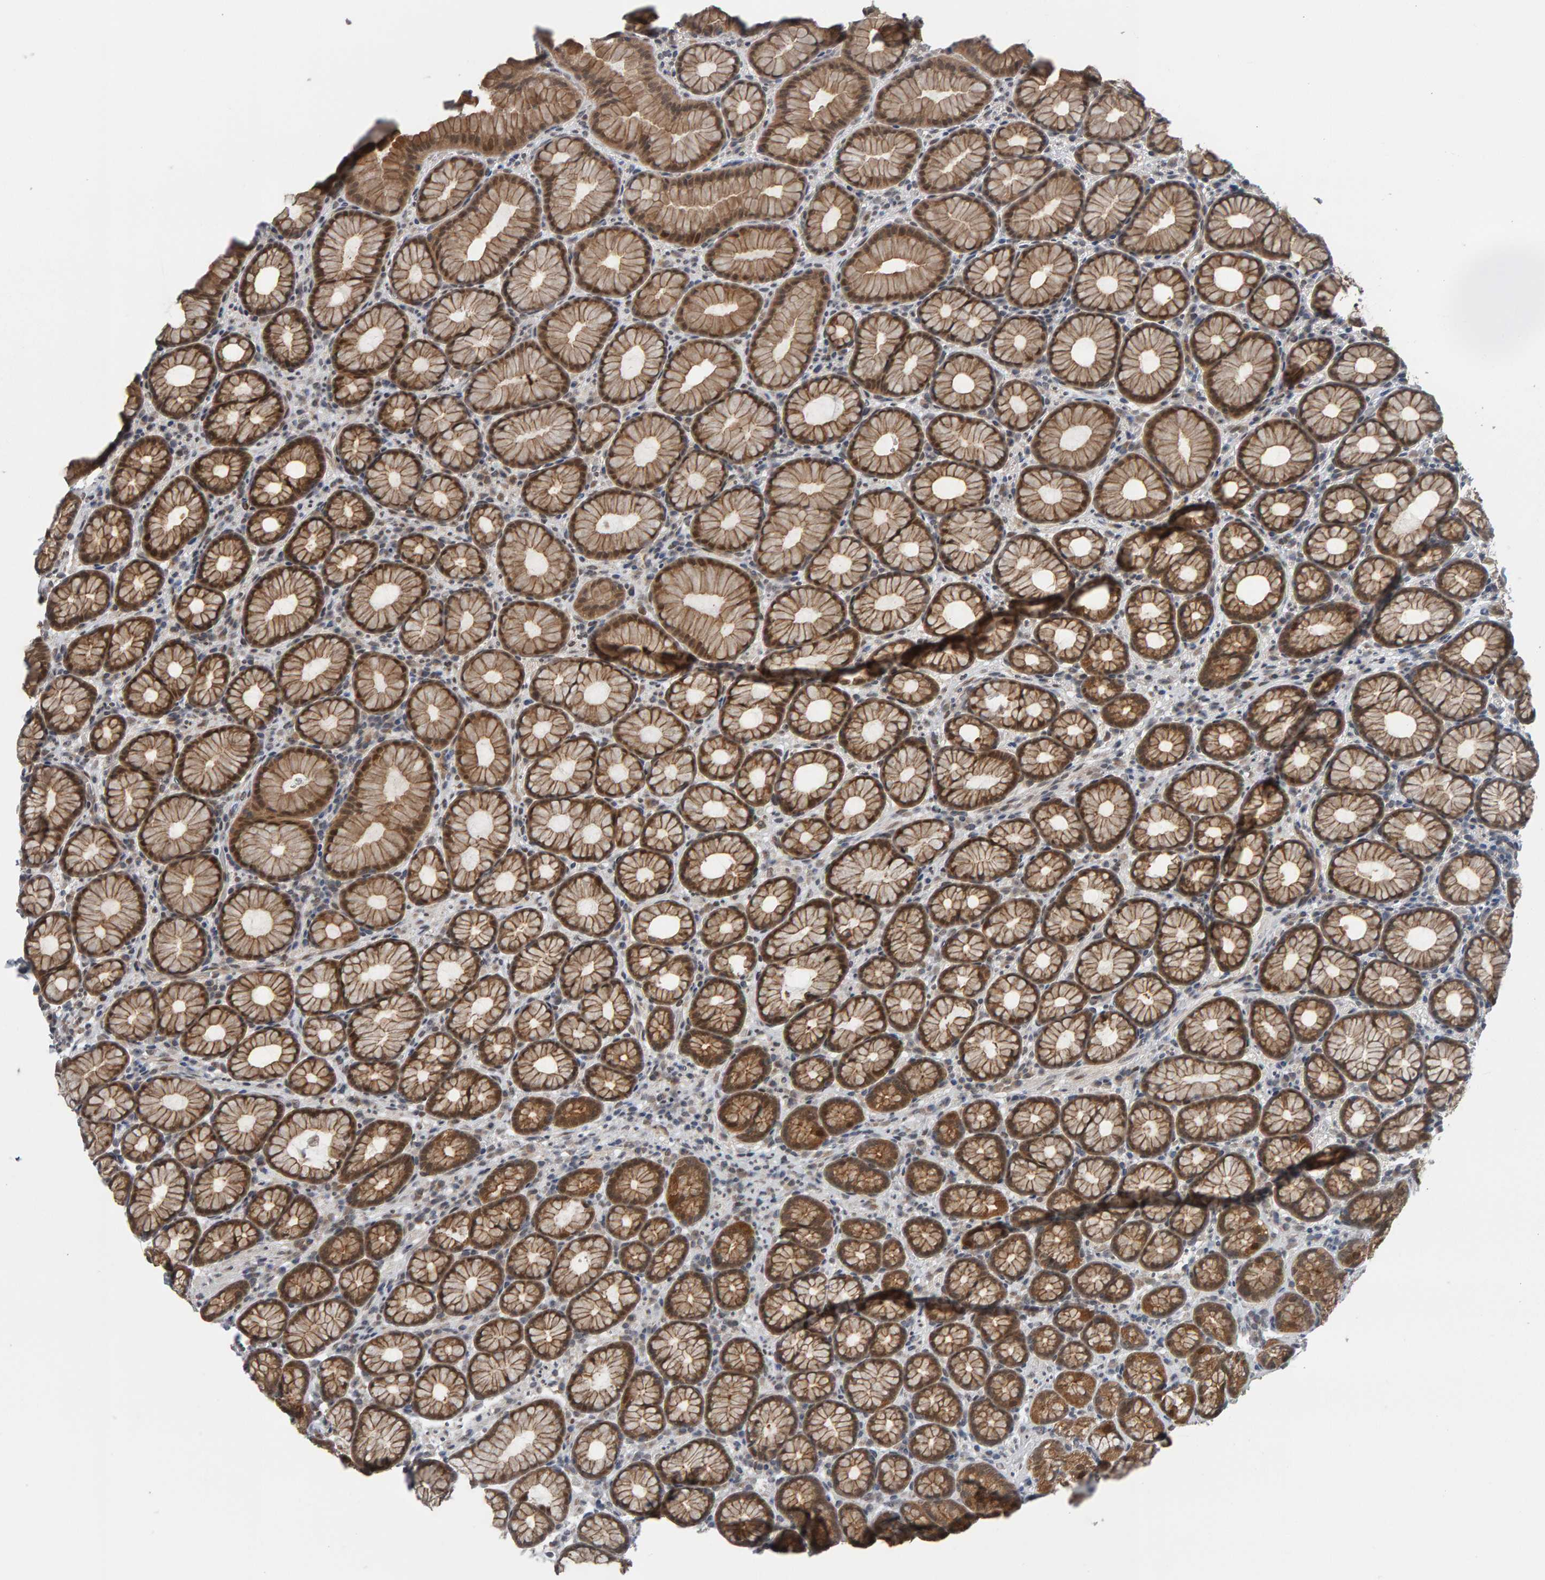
{"staining": {"intensity": "moderate", "quantity": "25%-75%", "location": "cytoplasmic/membranous,nuclear"}, "tissue": "stomach", "cell_type": "Glandular cells", "image_type": "normal", "snomed": [{"axis": "morphology", "description": "Normal tissue, NOS"}, {"axis": "topography", "description": "Stomach"}], "caption": "A brown stain highlights moderate cytoplasmic/membranous,nuclear expression of a protein in glandular cells of benign stomach.", "gene": "COASY", "patient": {"sex": "male", "age": 42}}